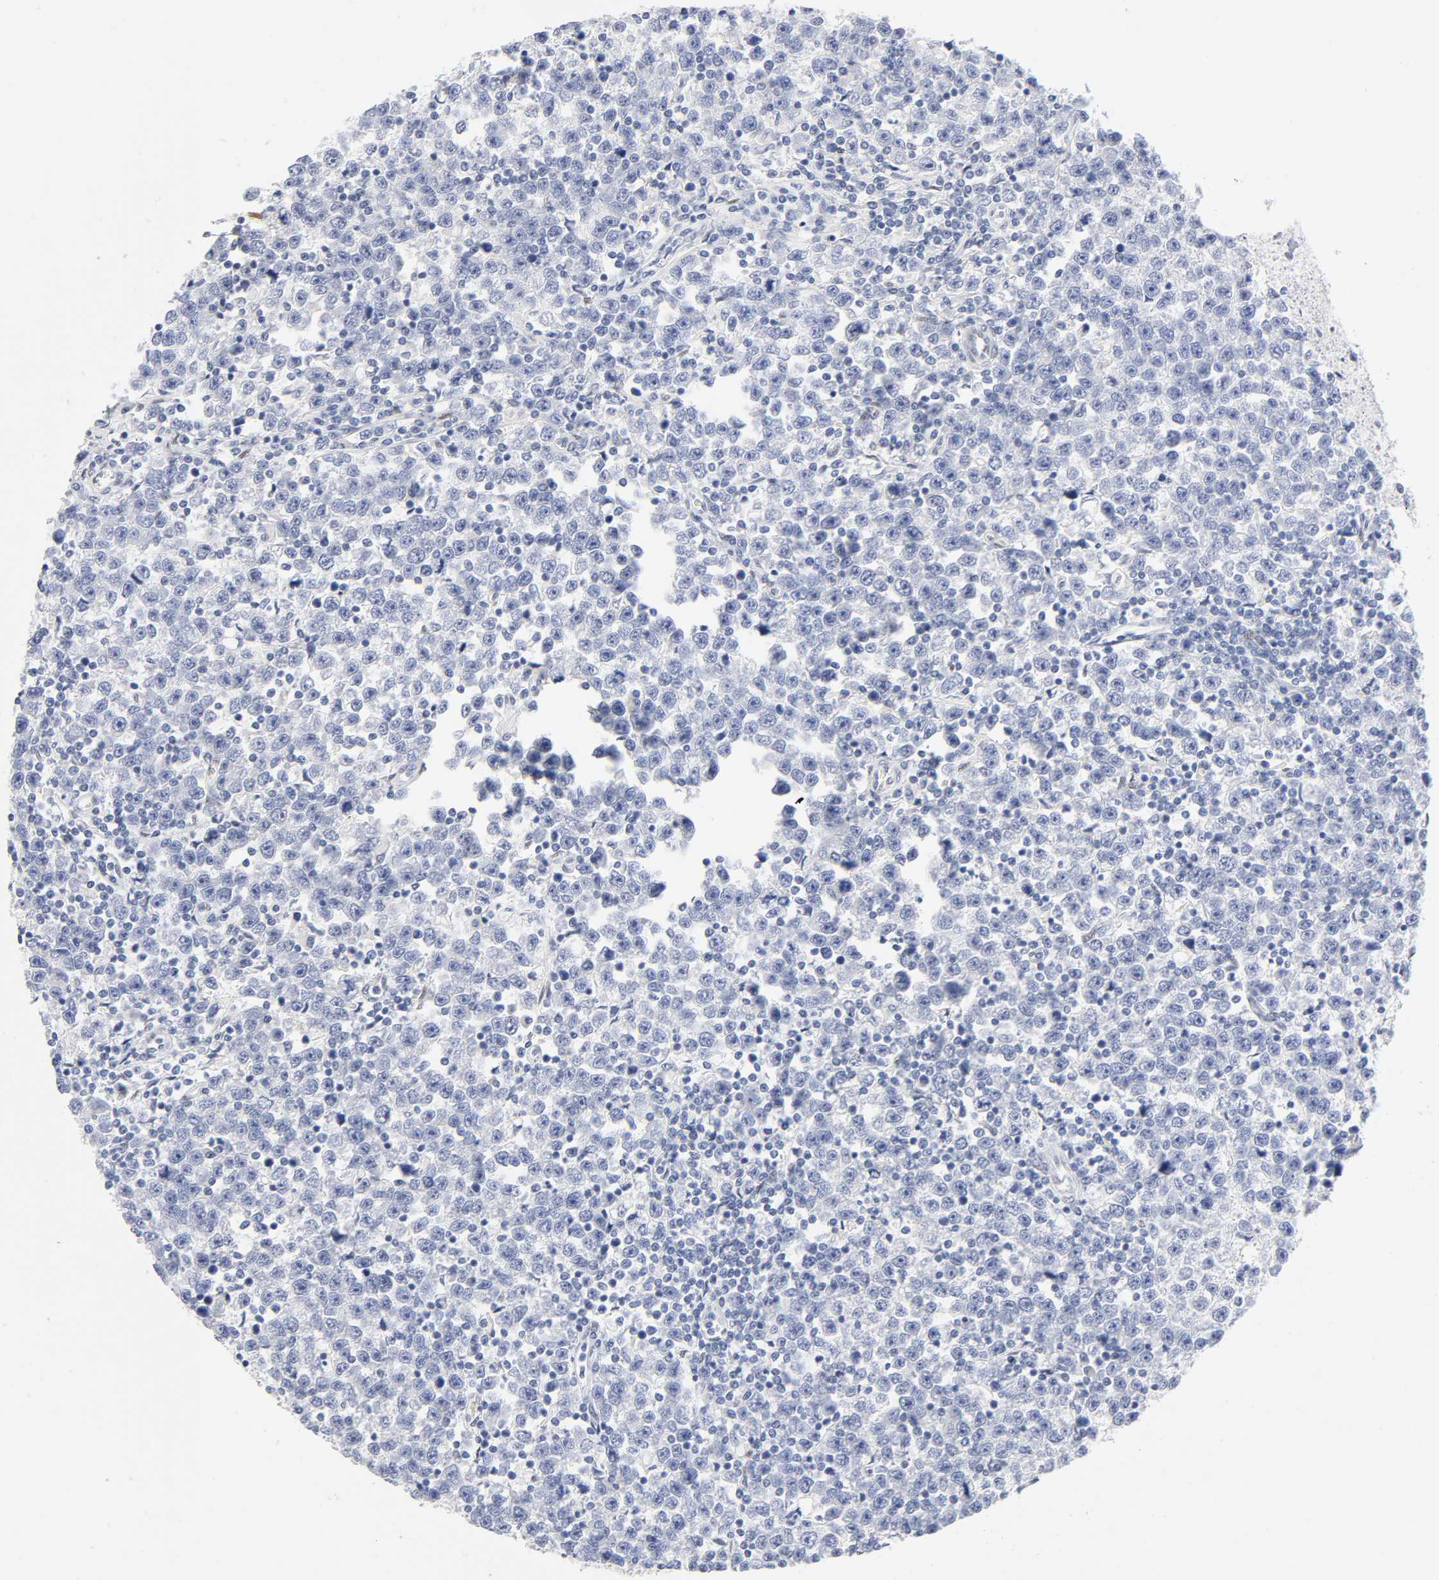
{"staining": {"intensity": "negative", "quantity": "none", "location": "none"}, "tissue": "testis cancer", "cell_type": "Tumor cells", "image_type": "cancer", "snomed": [{"axis": "morphology", "description": "Seminoma, NOS"}, {"axis": "topography", "description": "Testis"}], "caption": "High power microscopy photomicrograph of an immunohistochemistry micrograph of seminoma (testis), revealing no significant expression in tumor cells. The staining is performed using DAB (3,3'-diaminobenzidine) brown chromogen with nuclei counter-stained in using hematoxylin.", "gene": "NFIC", "patient": {"sex": "male", "age": 43}}